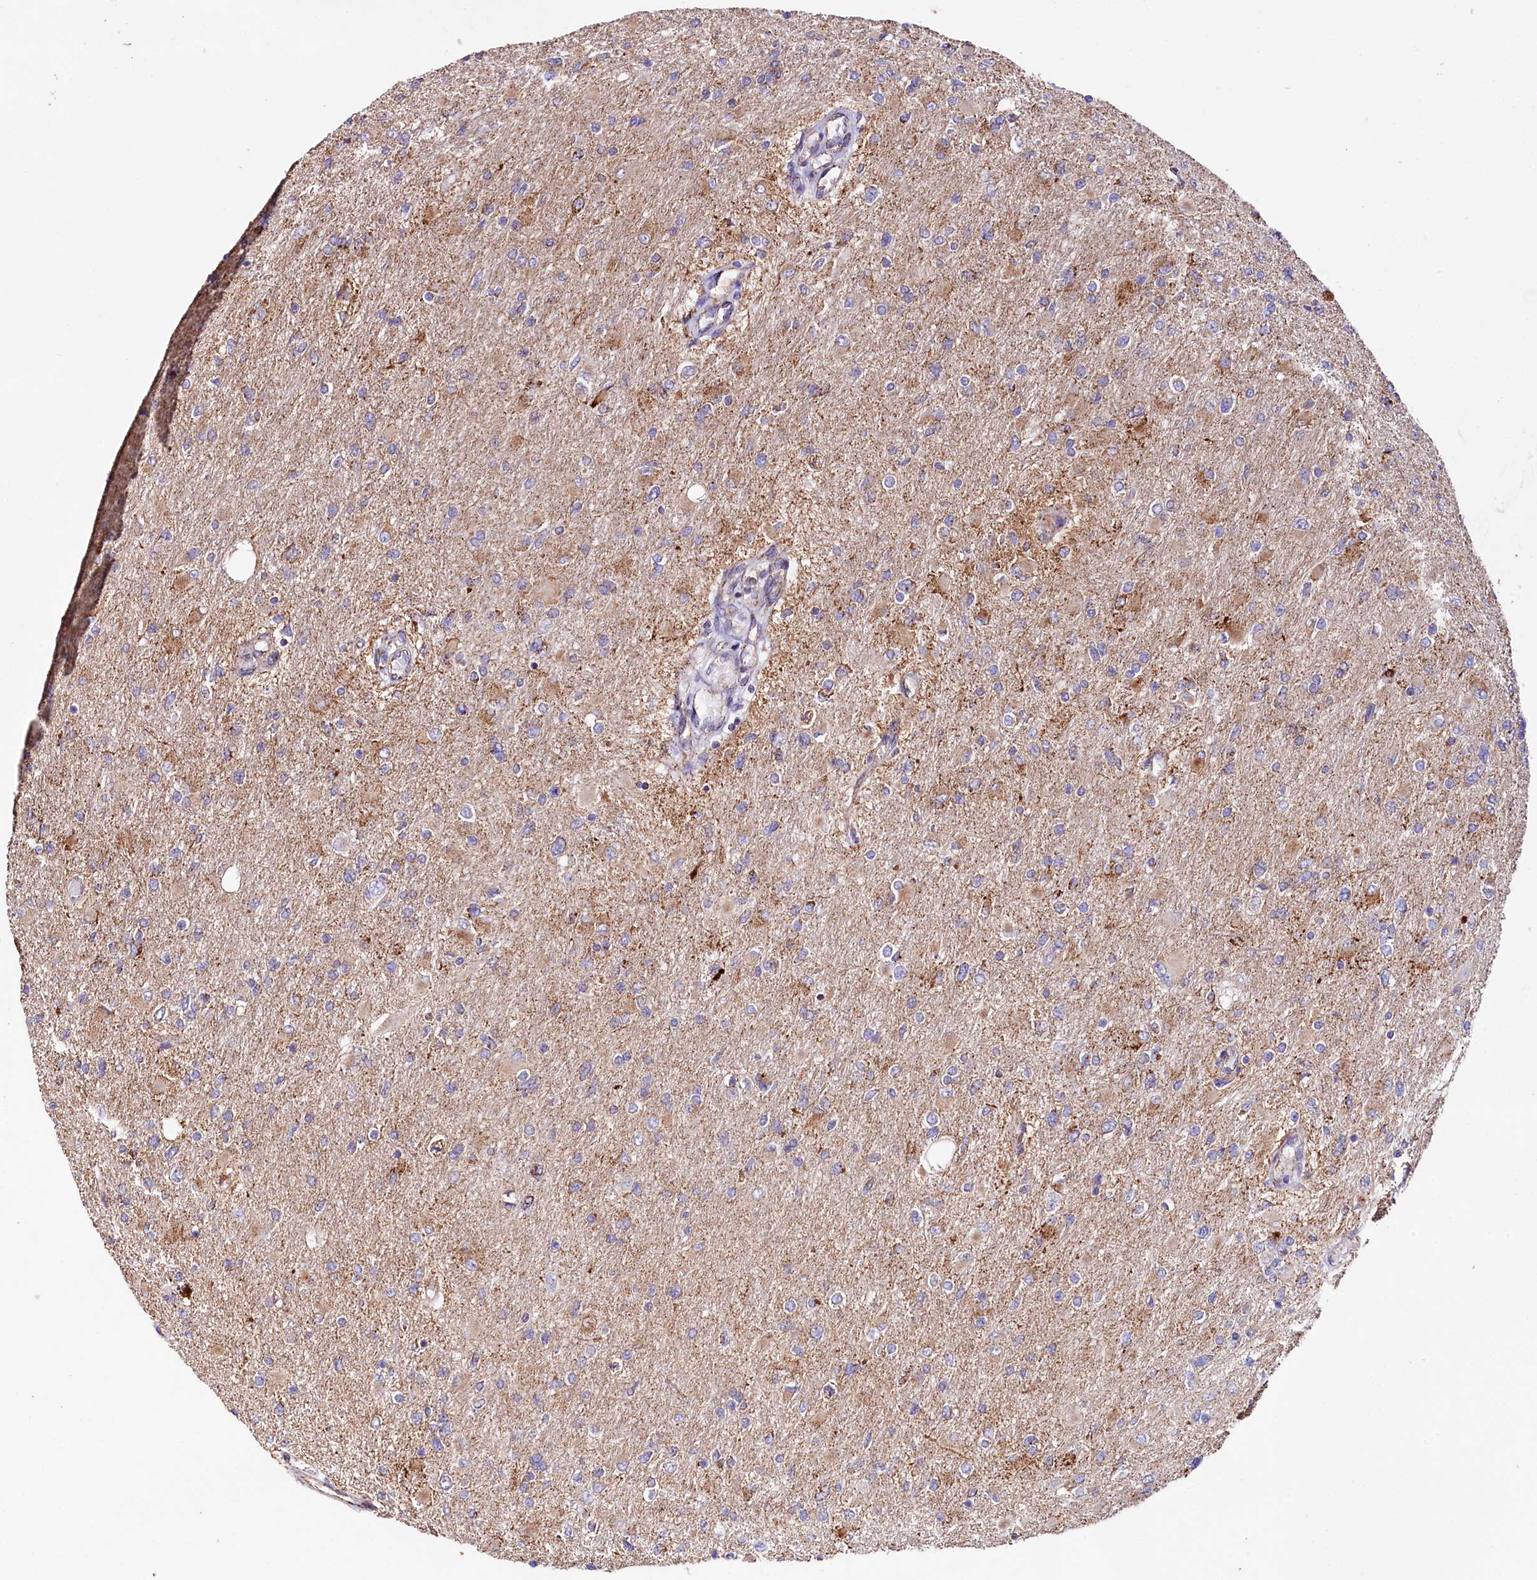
{"staining": {"intensity": "moderate", "quantity": "<25%", "location": "cytoplasmic/membranous"}, "tissue": "glioma", "cell_type": "Tumor cells", "image_type": "cancer", "snomed": [{"axis": "morphology", "description": "Glioma, malignant, High grade"}, {"axis": "topography", "description": "Cerebral cortex"}], "caption": "Protein staining shows moderate cytoplasmic/membranous staining in about <25% of tumor cells in malignant glioma (high-grade). The protein of interest is stained brown, and the nuclei are stained in blue (DAB IHC with brightfield microscopy, high magnification).", "gene": "APLP2", "patient": {"sex": "female", "age": 36}}